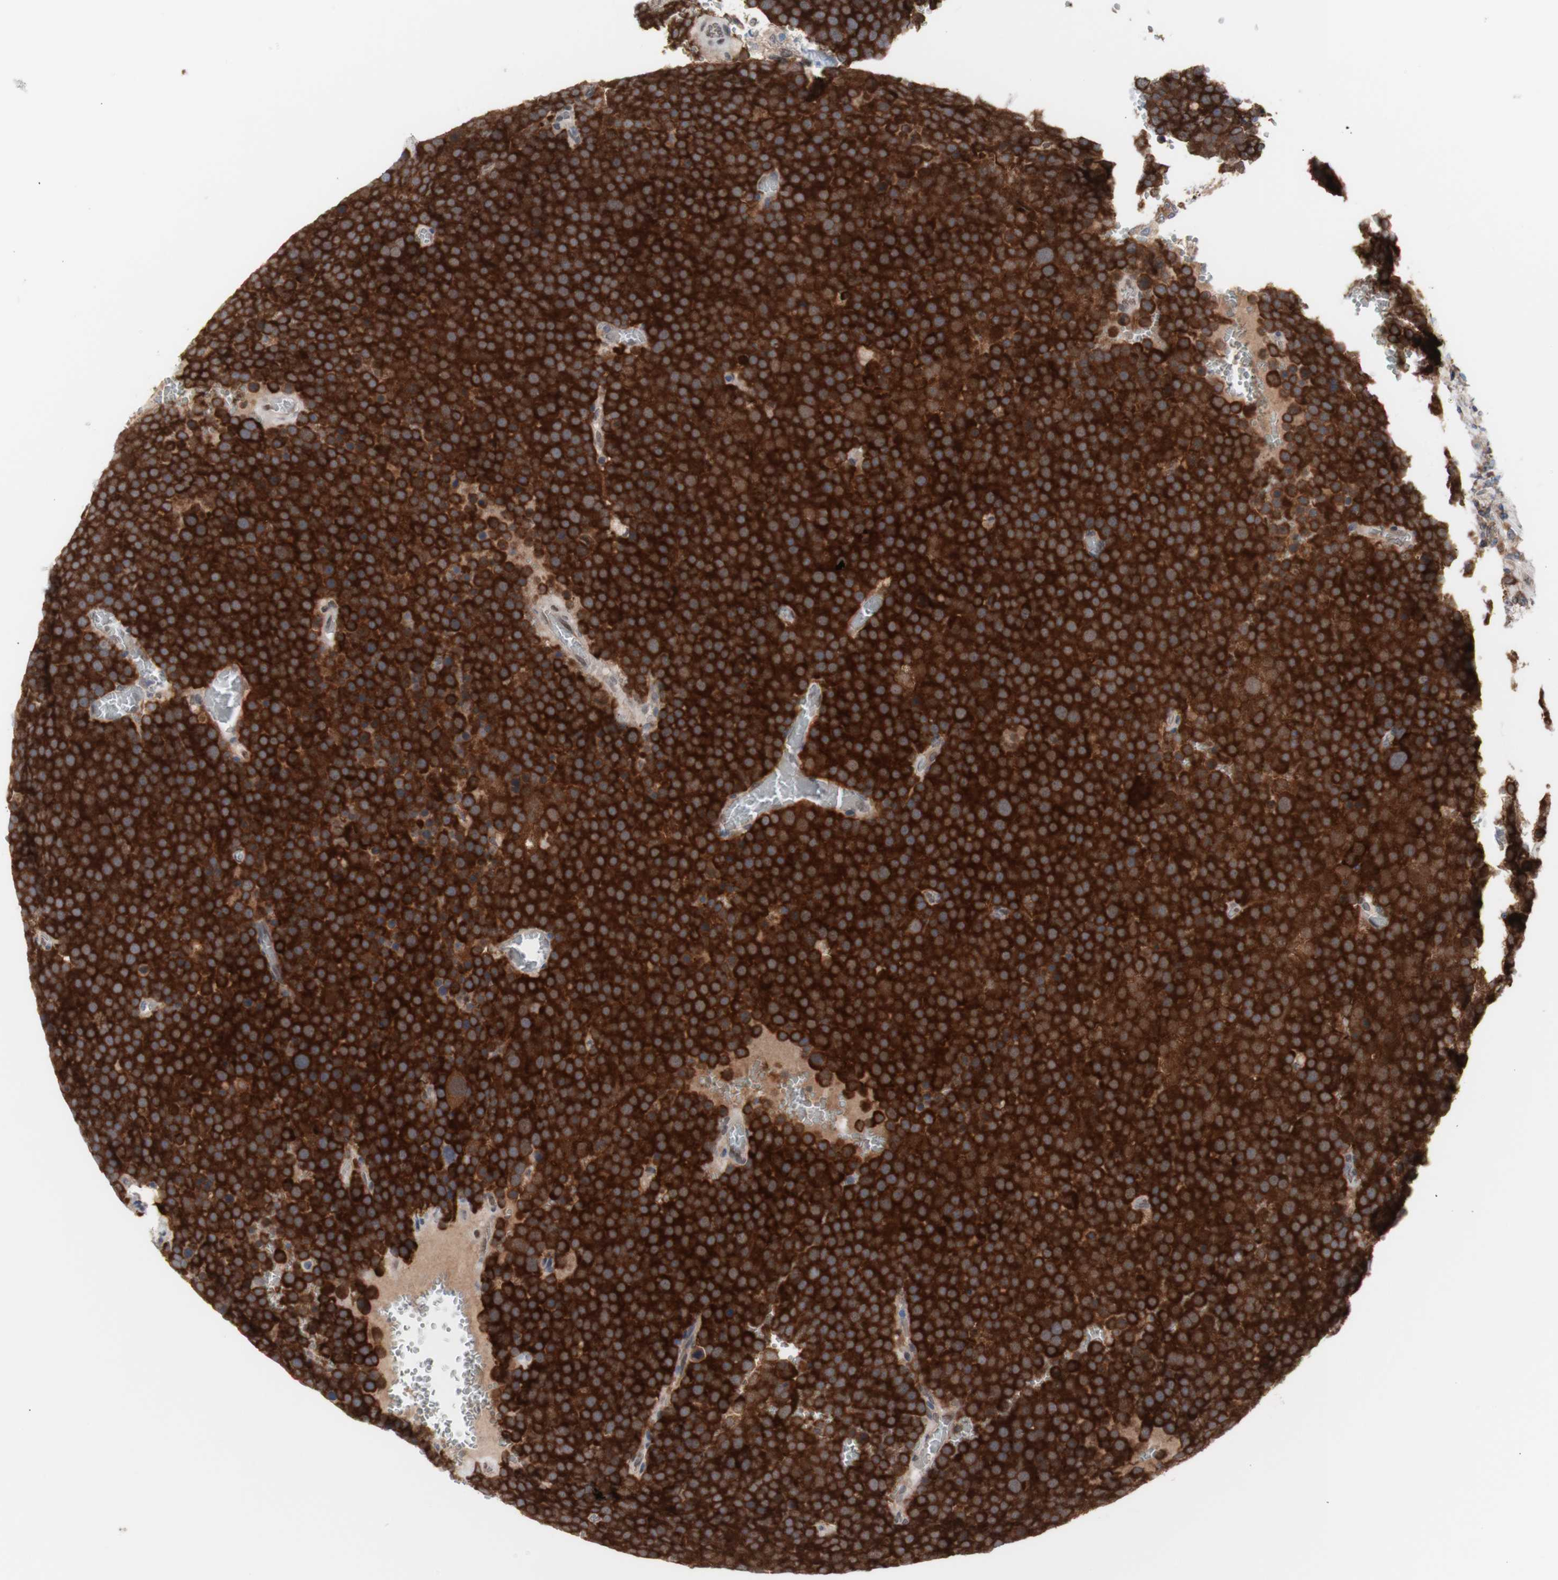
{"staining": {"intensity": "strong", "quantity": ">75%", "location": "cytoplasmic/membranous"}, "tissue": "testis cancer", "cell_type": "Tumor cells", "image_type": "cancer", "snomed": [{"axis": "morphology", "description": "Seminoma, NOS"}, {"axis": "topography", "description": "Testis"}], "caption": "Protein analysis of testis seminoma tissue reveals strong cytoplasmic/membranous positivity in about >75% of tumor cells.", "gene": "PRMT5", "patient": {"sex": "male", "age": 71}}